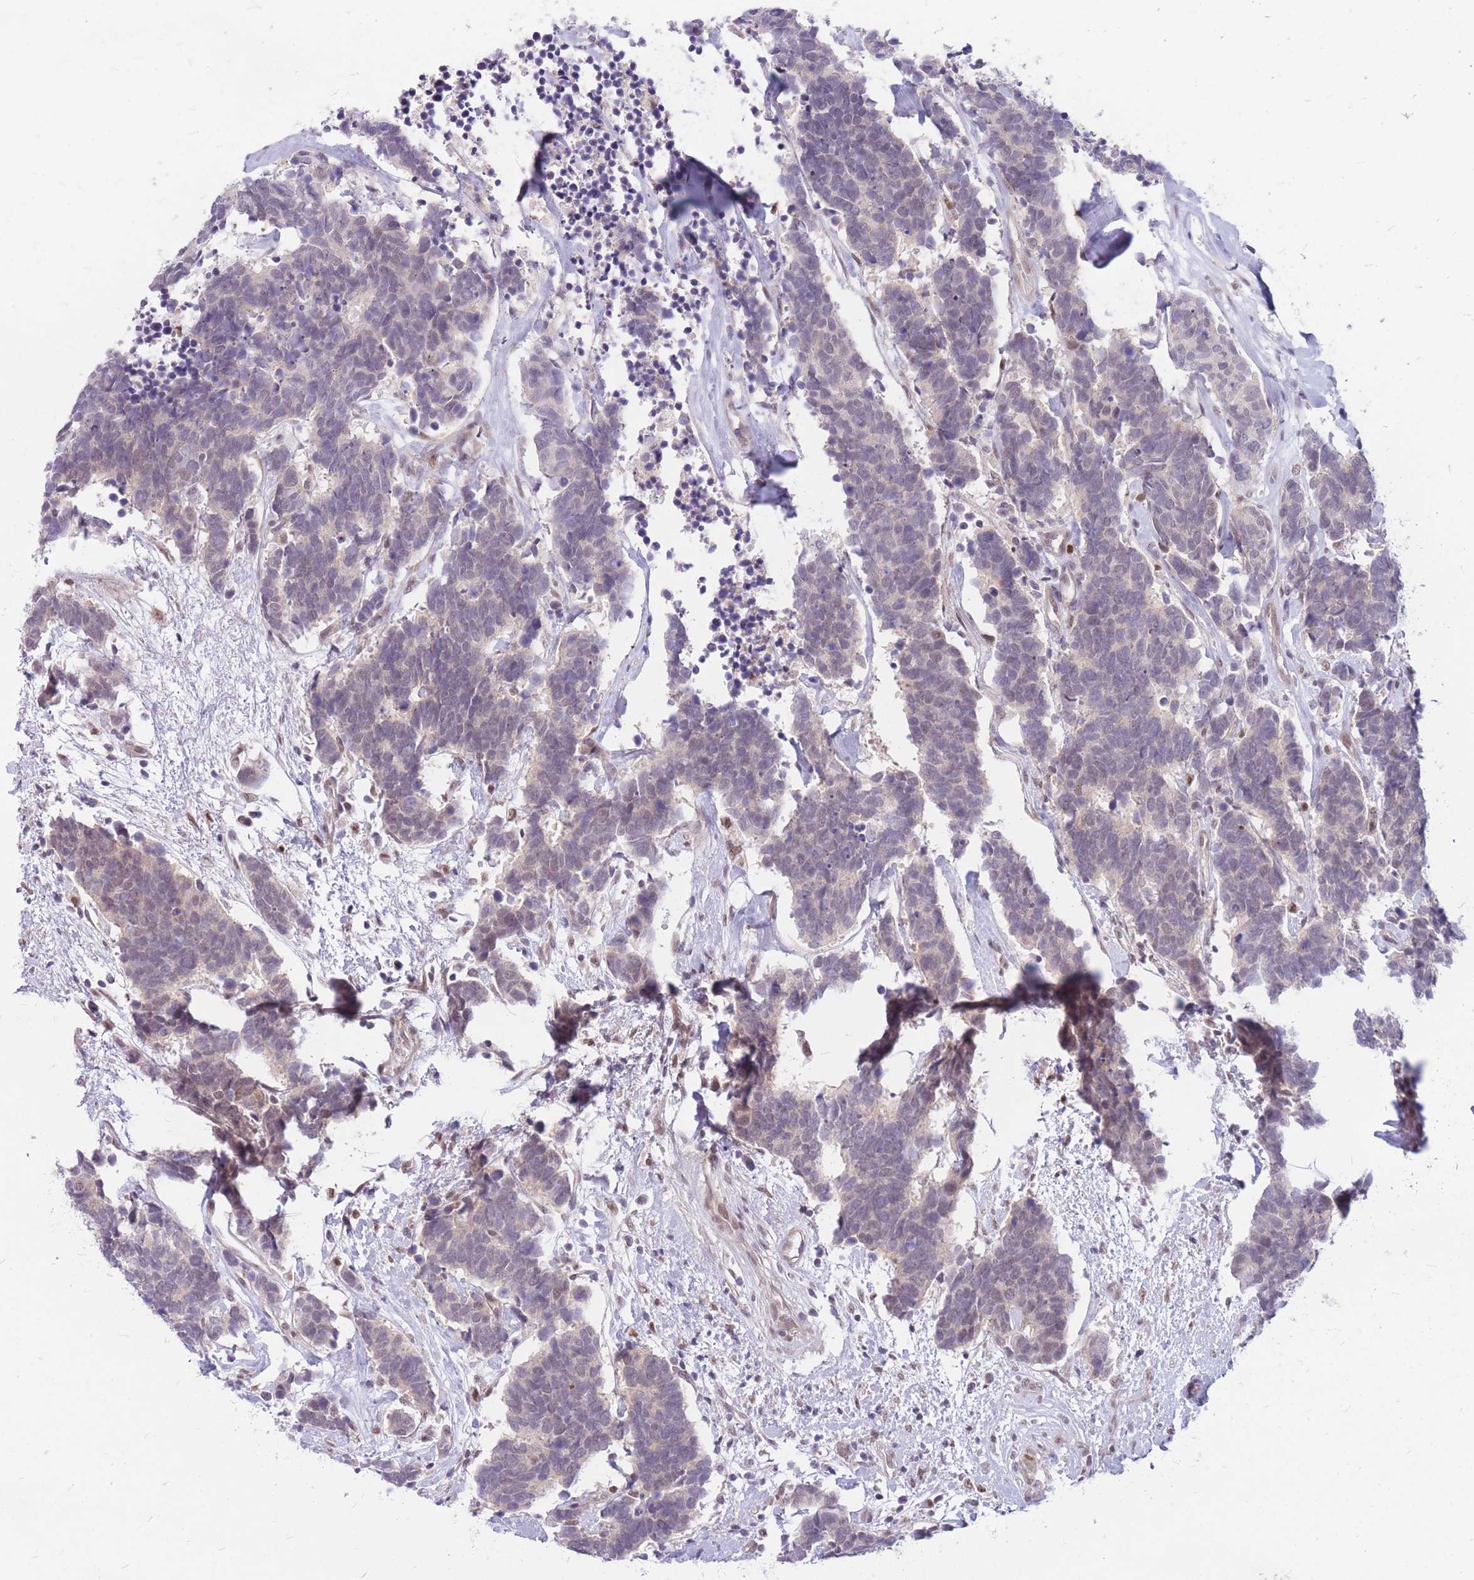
{"staining": {"intensity": "negative", "quantity": "none", "location": "none"}, "tissue": "carcinoid", "cell_type": "Tumor cells", "image_type": "cancer", "snomed": [{"axis": "morphology", "description": "Carcinoma, NOS"}, {"axis": "morphology", "description": "Carcinoid, malignant, NOS"}, {"axis": "topography", "description": "Urinary bladder"}], "caption": "This is an immunohistochemistry photomicrograph of carcinoid. There is no staining in tumor cells.", "gene": "ERCC2", "patient": {"sex": "male", "age": 57}}